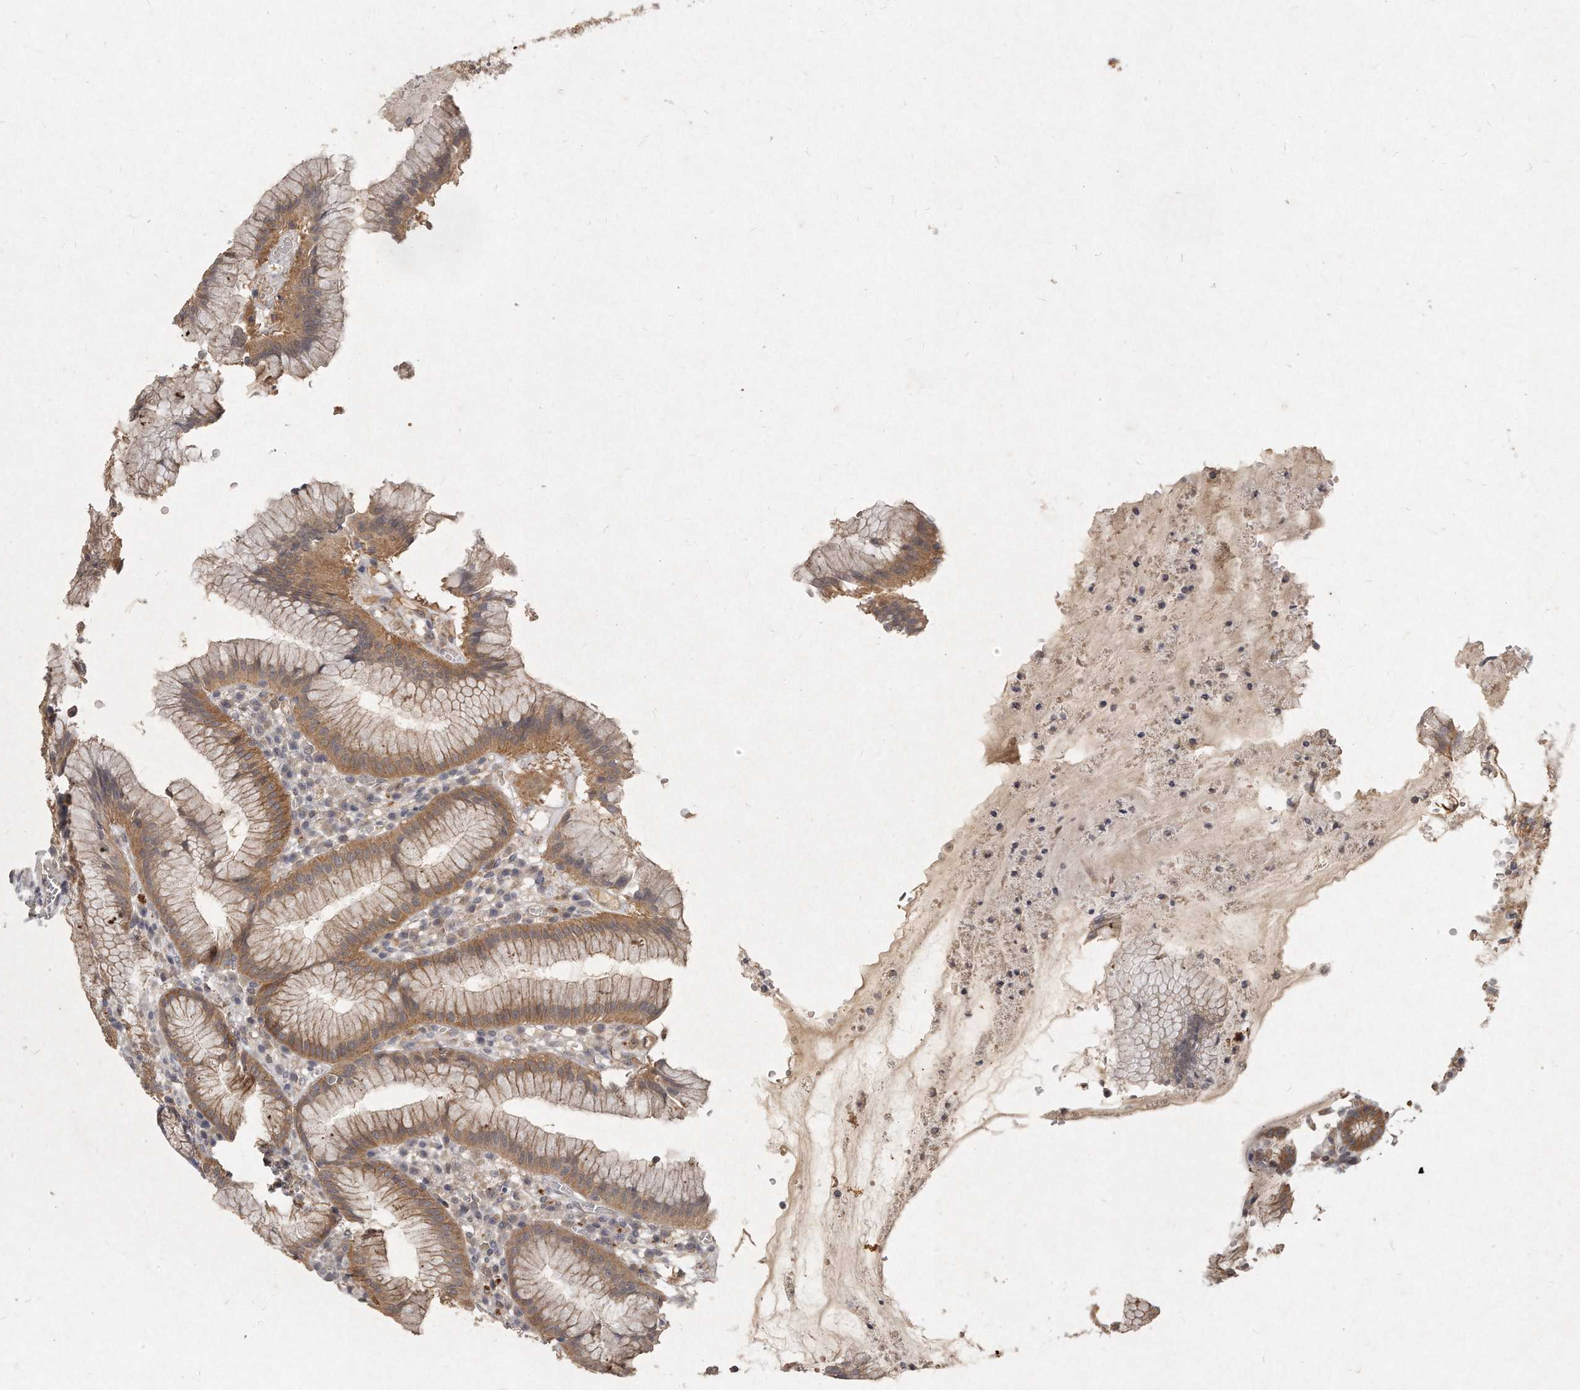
{"staining": {"intensity": "strong", "quantity": ">75%", "location": "cytoplasmic/membranous"}, "tissue": "stomach", "cell_type": "Glandular cells", "image_type": "normal", "snomed": [{"axis": "morphology", "description": "Normal tissue, NOS"}, {"axis": "topography", "description": "Stomach"}], "caption": "A histopathology image of human stomach stained for a protein exhibits strong cytoplasmic/membranous brown staining in glandular cells. Nuclei are stained in blue.", "gene": "LGALS8", "patient": {"sex": "male", "age": 55}}